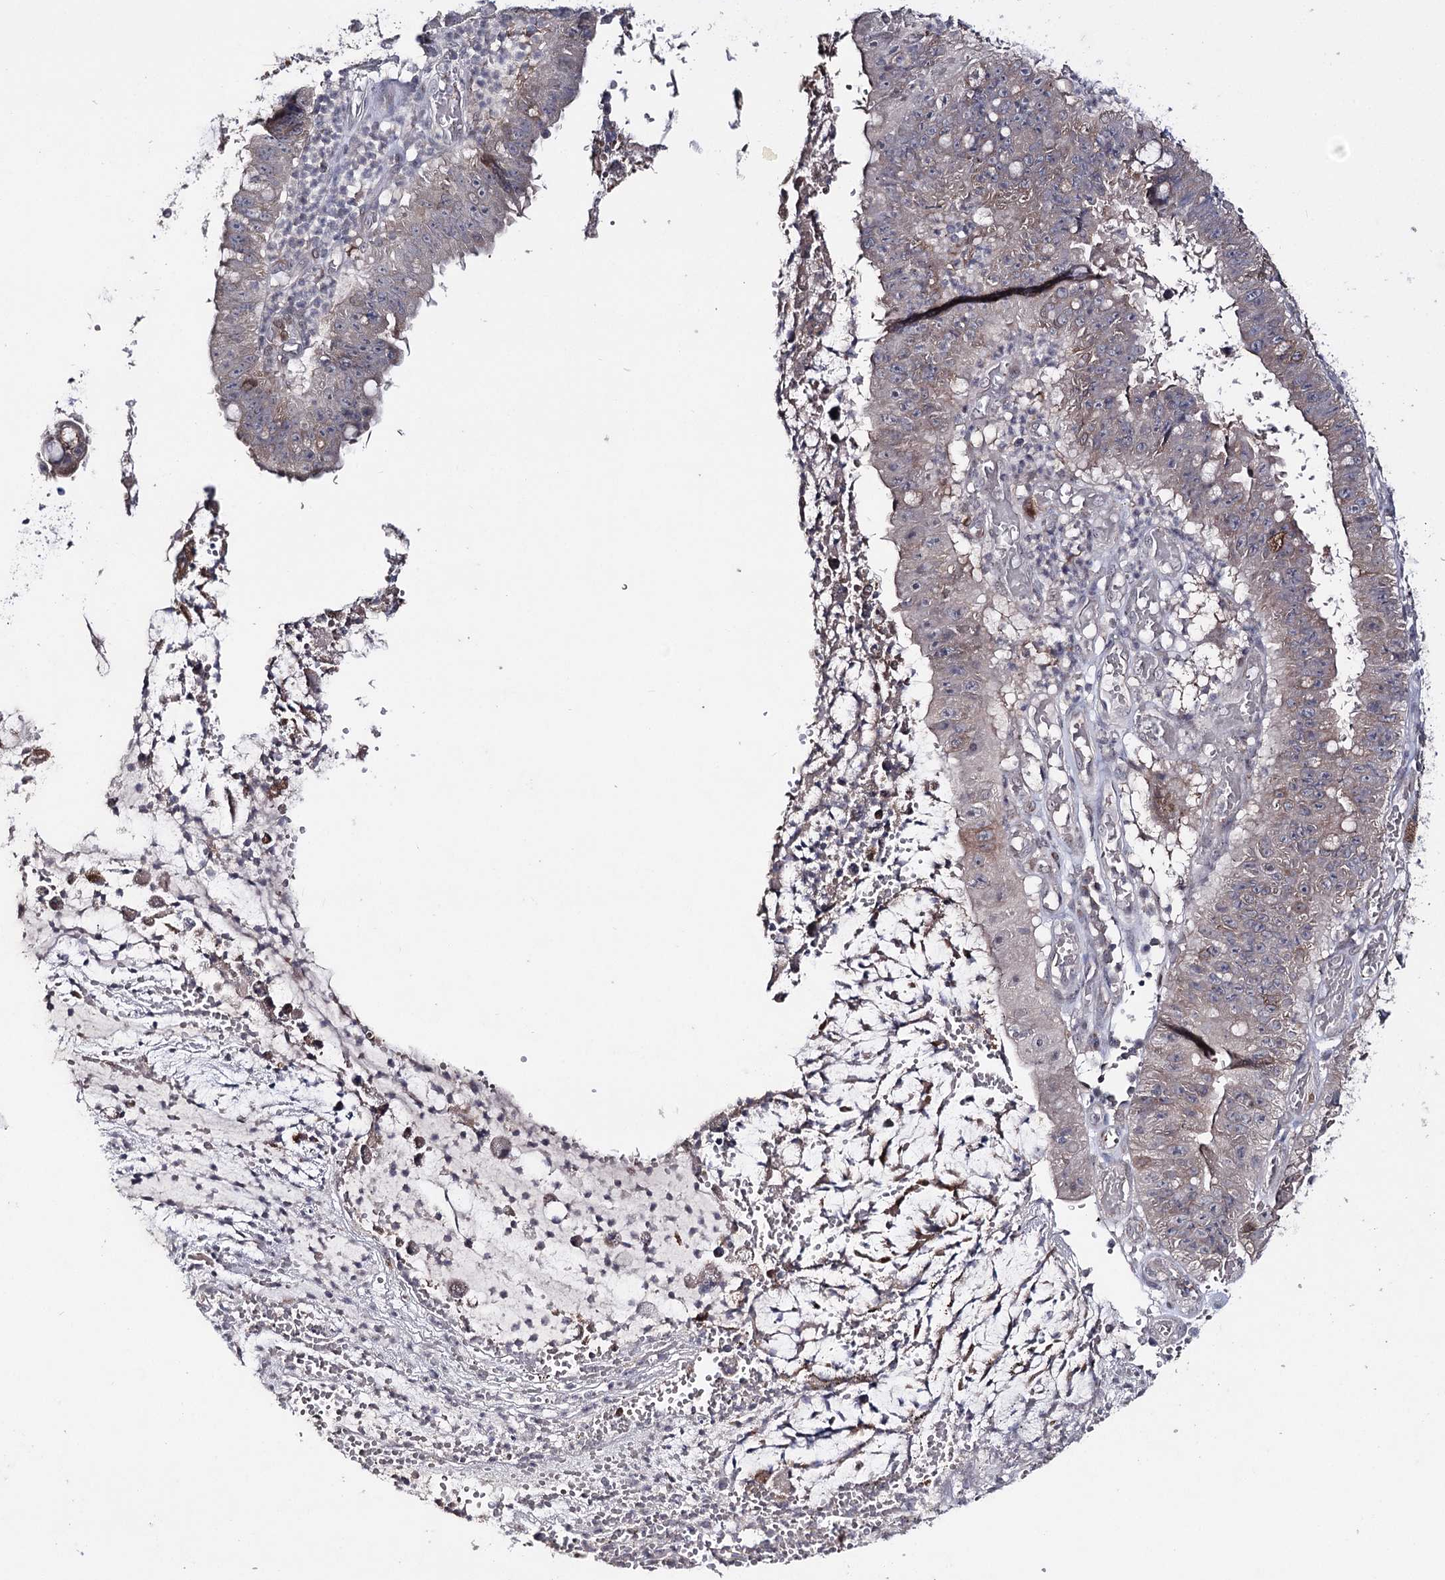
{"staining": {"intensity": "weak", "quantity": "25%-75%", "location": "cytoplasmic/membranous"}, "tissue": "stomach cancer", "cell_type": "Tumor cells", "image_type": "cancer", "snomed": [{"axis": "morphology", "description": "Adenocarcinoma, NOS"}, {"axis": "topography", "description": "Stomach"}], "caption": "IHC (DAB (3,3'-diaminobenzidine)) staining of stomach adenocarcinoma displays weak cytoplasmic/membranous protein expression in approximately 25%-75% of tumor cells. The protein is shown in brown color, while the nuclei are stained blue.", "gene": "HSD11B2", "patient": {"sex": "male", "age": 59}}